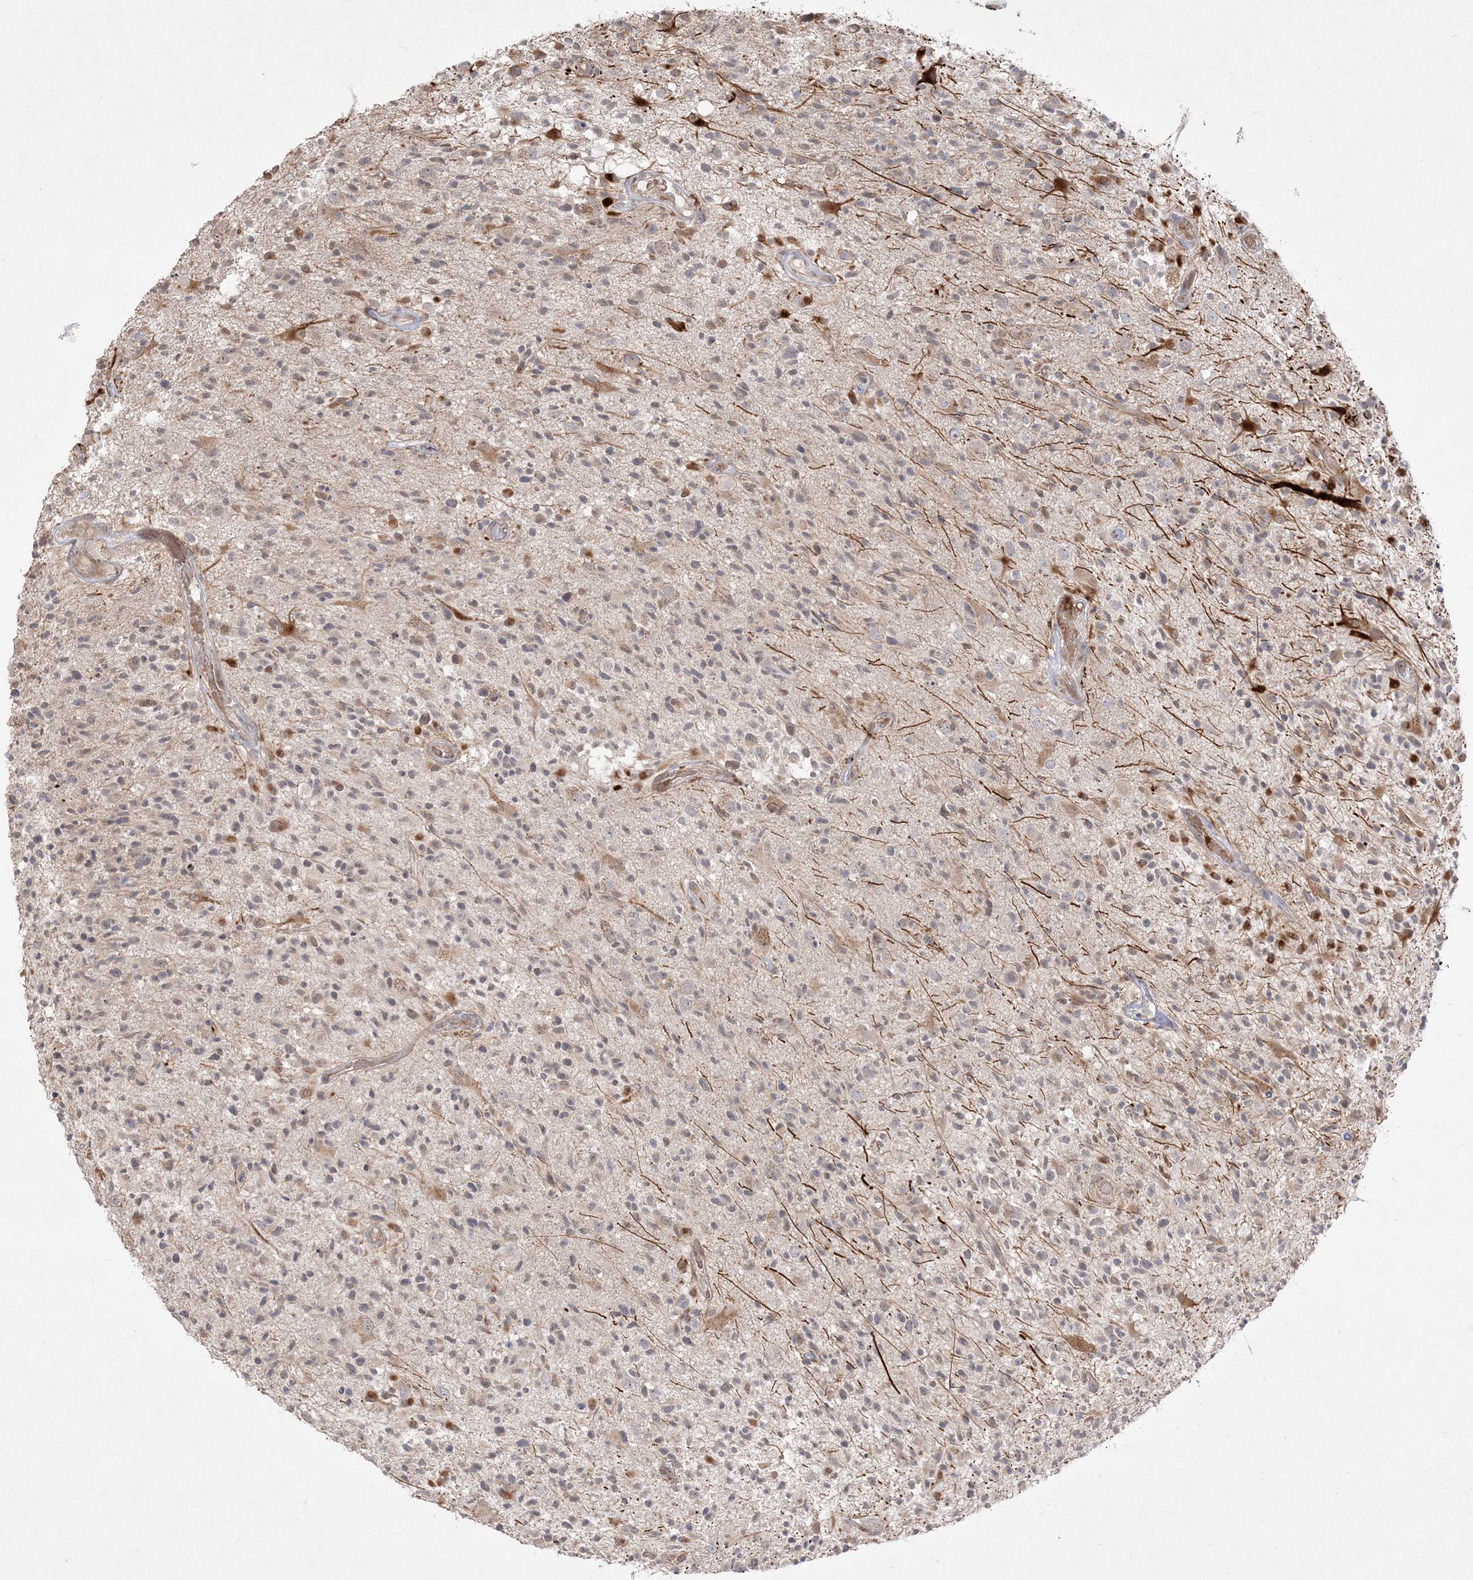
{"staining": {"intensity": "negative", "quantity": "none", "location": "none"}, "tissue": "glioma", "cell_type": "Tumor cells", "image_type": "cancer", "snomed": [{"axis": "morphology", "description": "Glioma, malignant, High grade"}, {"axis": "morphology", "description": "Glioblastoma, NOS"}, {"axis": "topography", "description": "Brain"}], "caption": "A micrograph of human glioma is negative for staining in tumor cells.", "gene": "CLNK", "patient": {"sex": "male", "age": 60}}